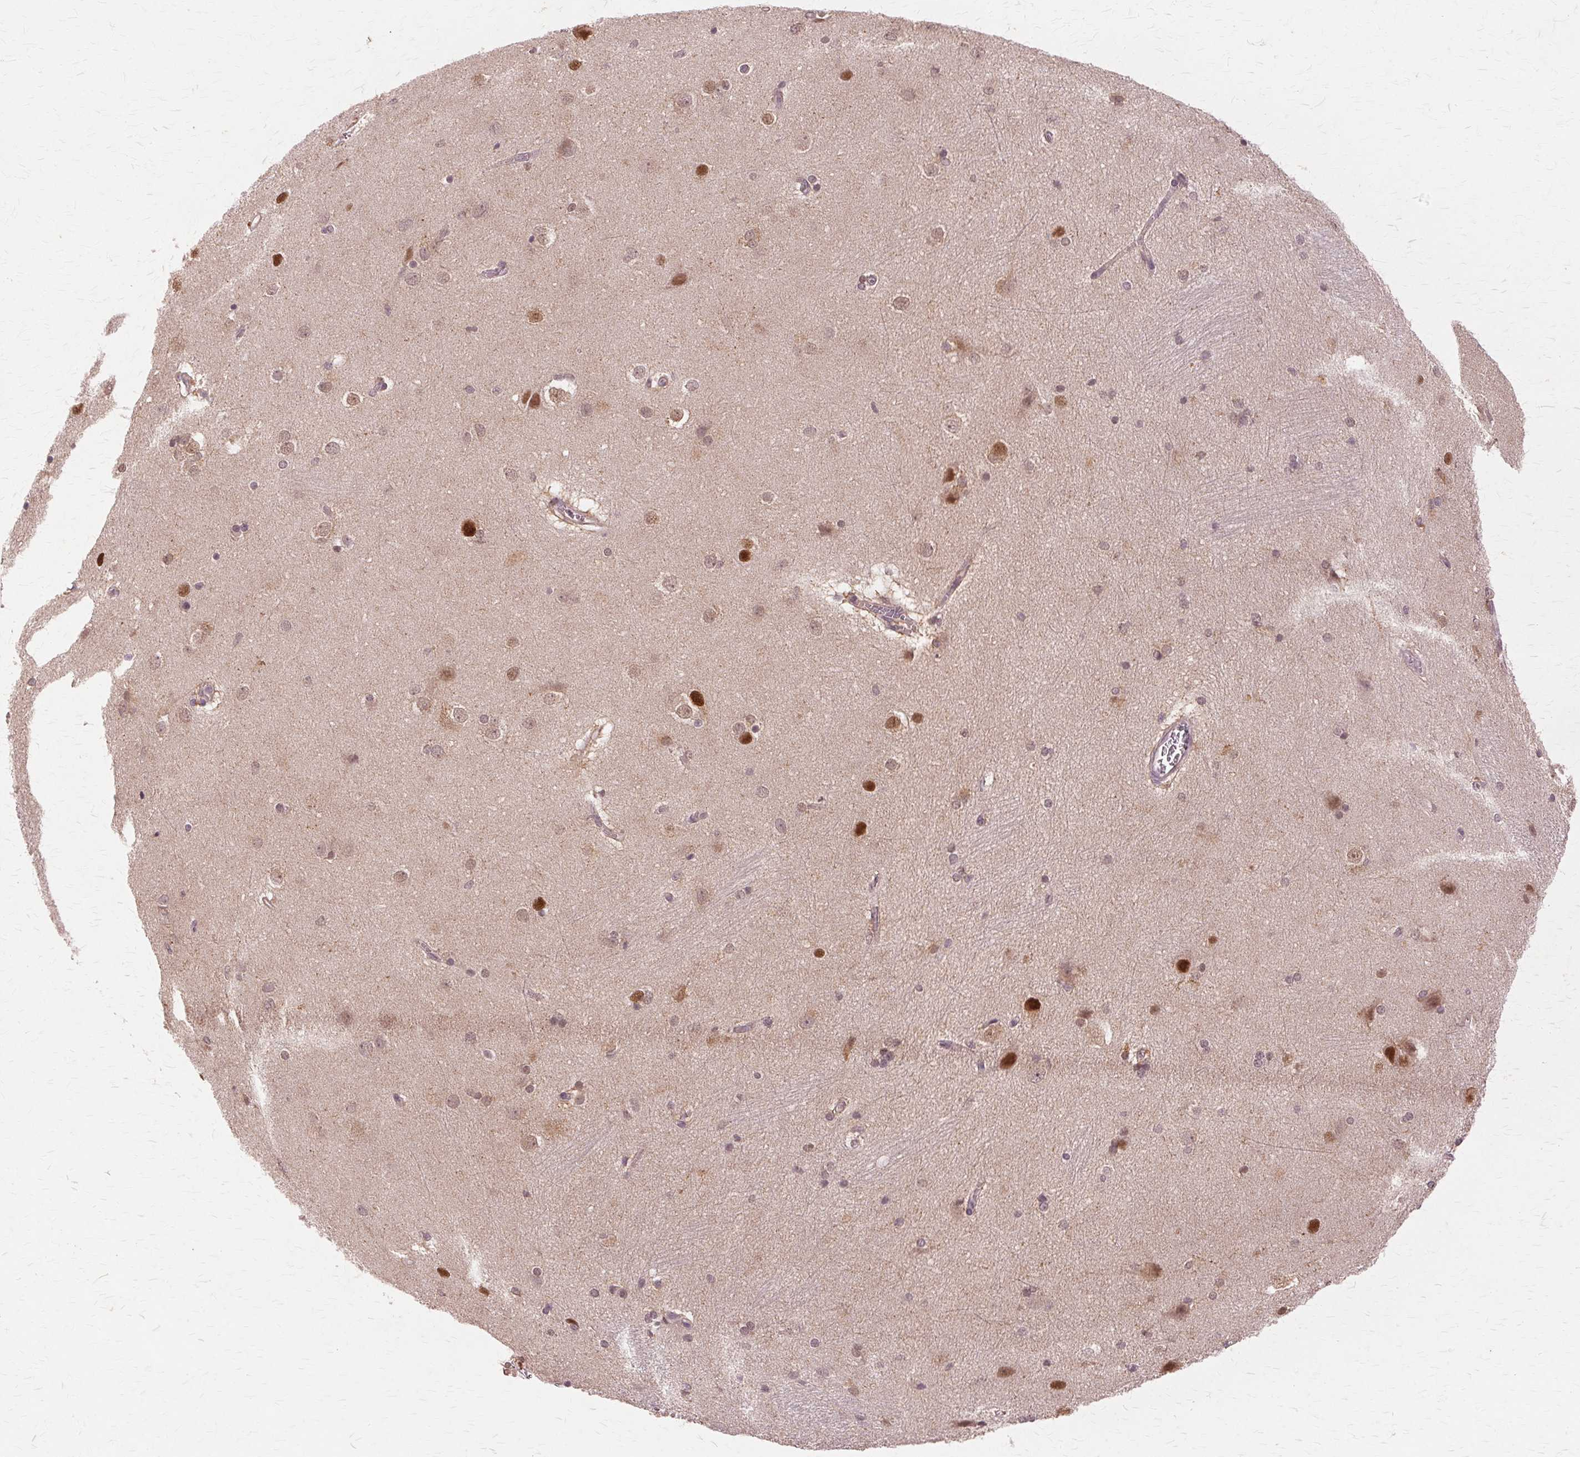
{"staining": {"intensity": "strong", "quantity": "<25%", "location": "nuclear"}, "tissue": "hippocampus", "cell_type": "Glial cells", "image_type": "normal", "snomed": [{"axis": "morphology", "description": "Normal tissue, NOS"}, {"axis": "topography", "description": "Cerebral cortex"}, {"axis": "topography", "description": "Hippocampus"}], "caption": "Immunohistochemistry (IHC) (DAB) staining of benign human hippocampus shows strong nuclear protein positivity in about <25% of glial cells.", "gene": "PRMT5", "patient": {"sex": "female", "age": 19}}